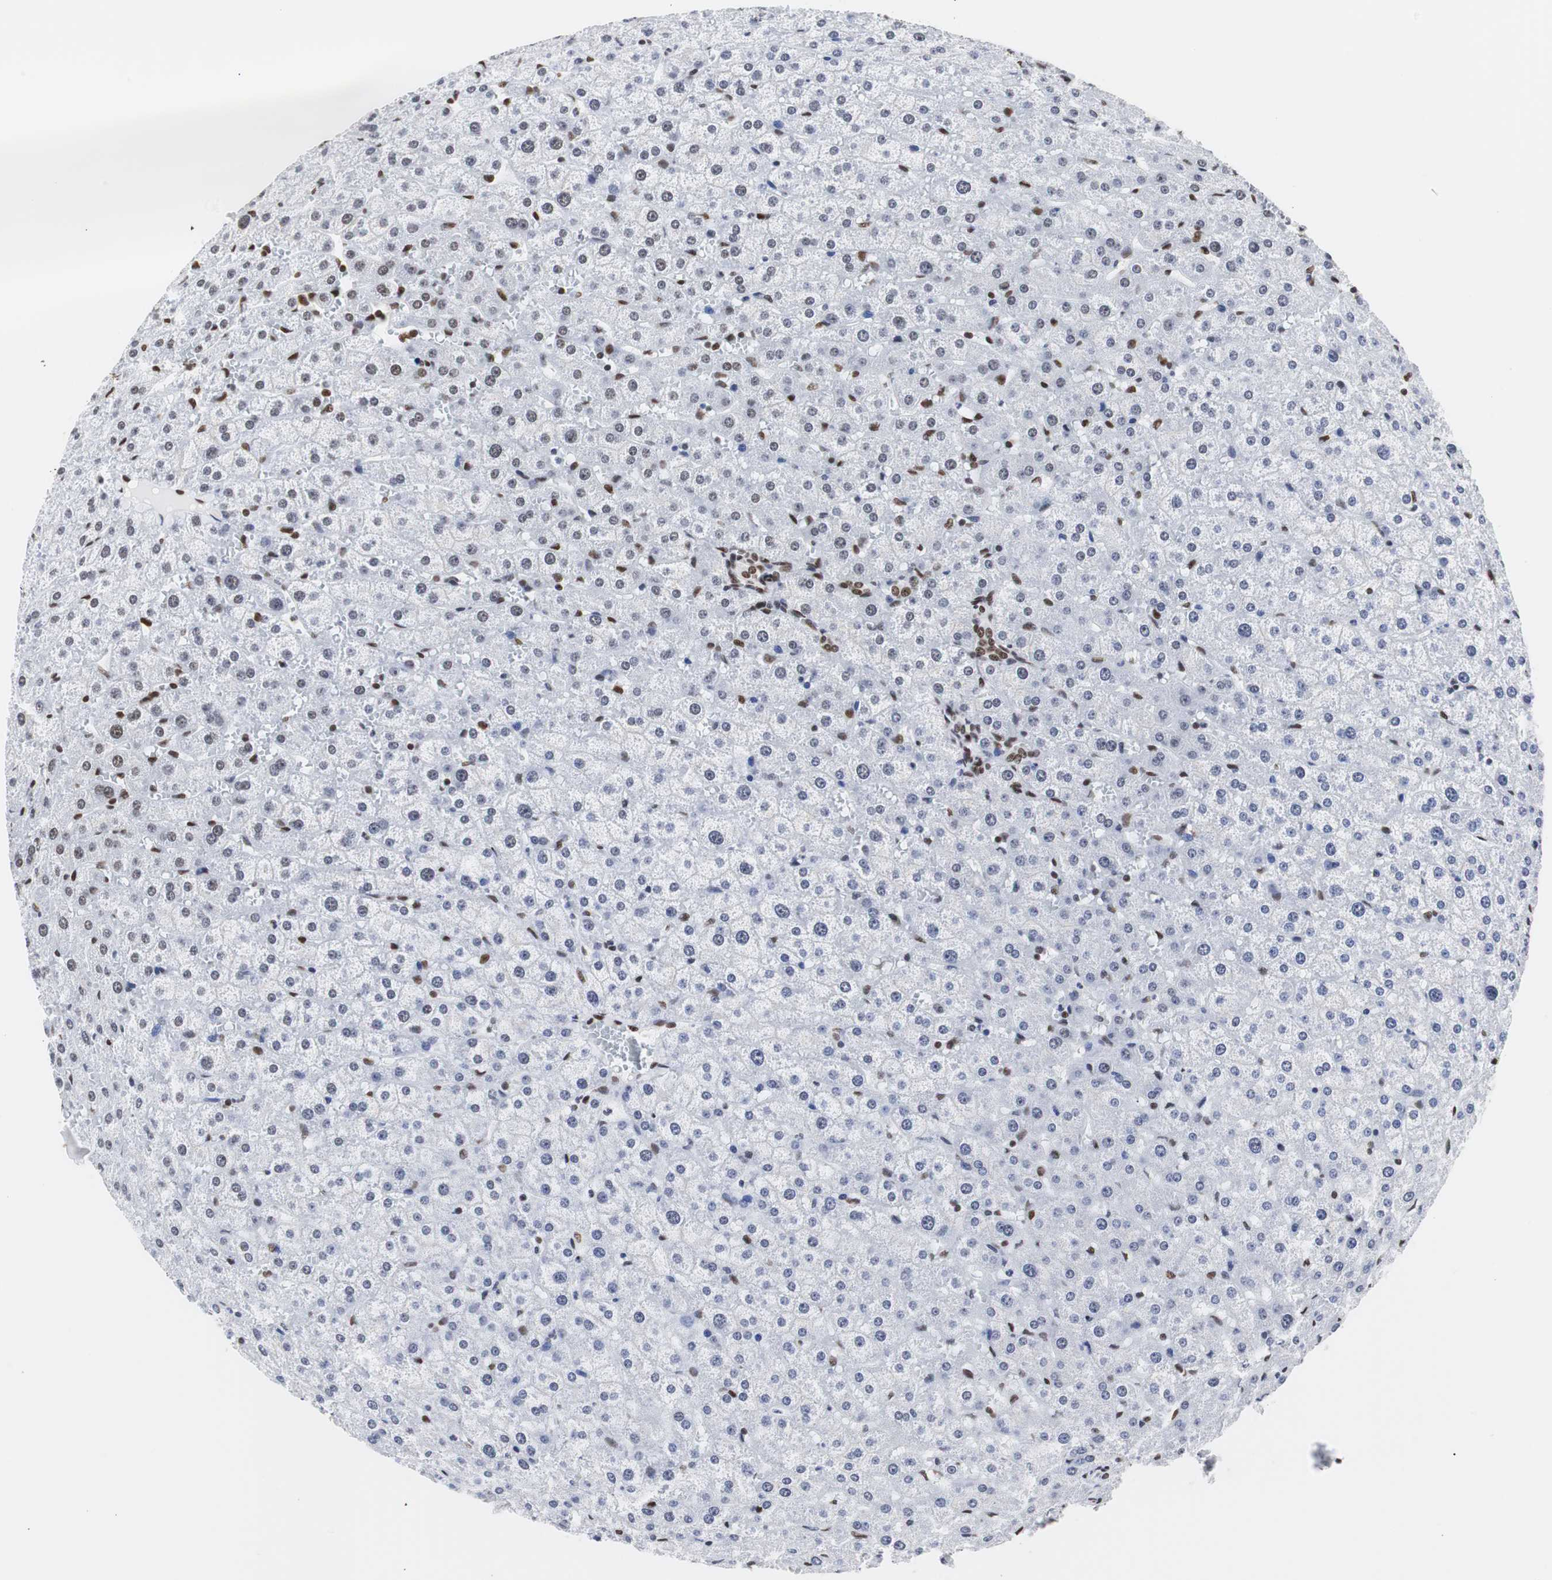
{"staining": {"intensity": "weak", "quantity": "25%-75%", "location": "nuclear"}, "tissue": "liver", "cell_type": "Cholangiocytes", "image_type": "normal", "snomed": [{"axis": "morphology", "description": "Normal tissue, NOS"}, {"axis": "morphology", "description": "Fibrosis, NOS"}, {"axis": "topography", "description": "Liver"}], "caption": "The histopathology image displays staining of benign liver, revealing weak nuclear protein staining (brown color) within cholangiocytes.", "gene": "HNRNPH2", "patient": {"sex": "female", "age": 29}}